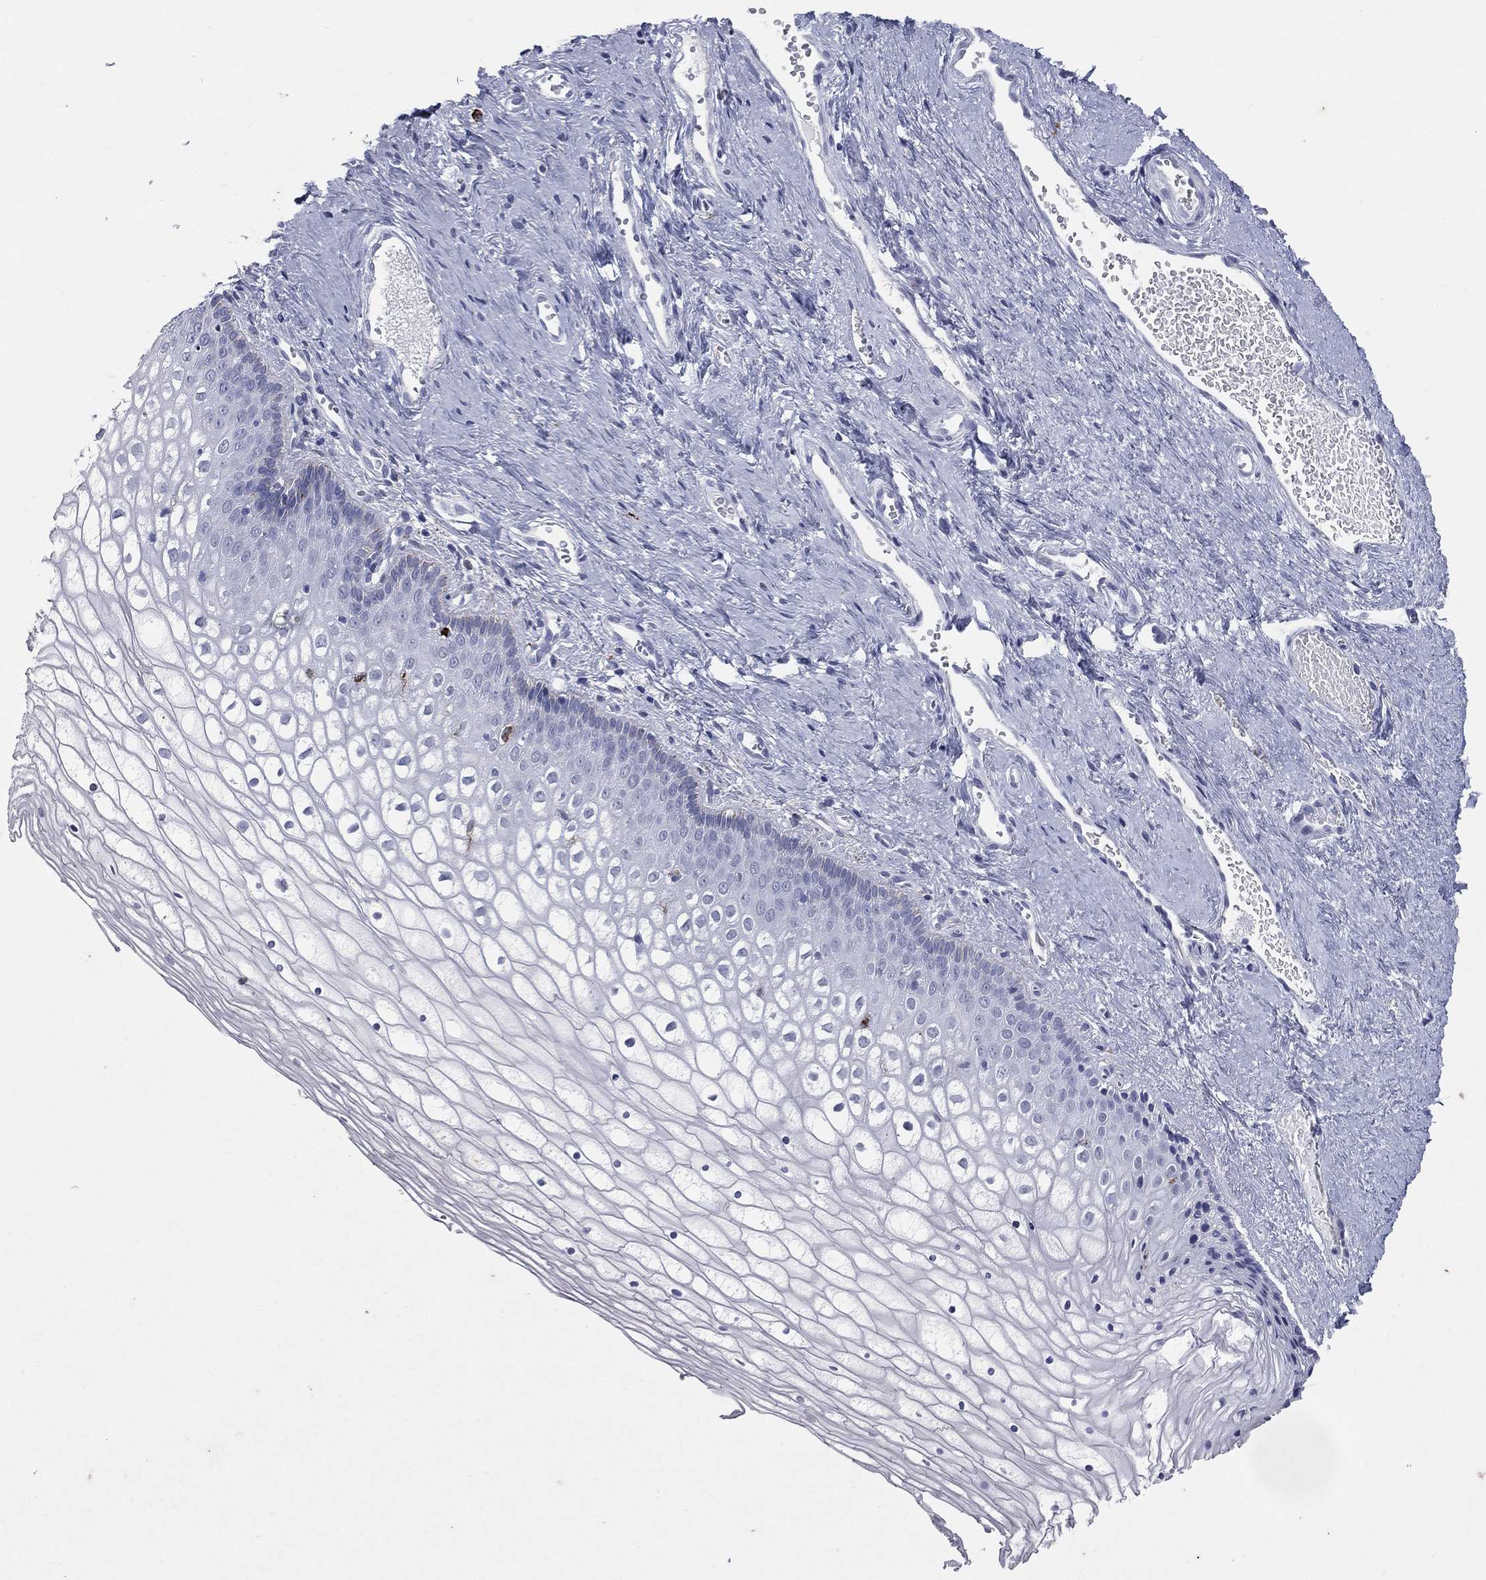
{"staining": {"intensity": "negative", "quantity": "none", "location": "none"}, "tissue": "vagina", "cell_type": "Squamous epithelial cells", "image_type": "normal", "snomed": [{"axis": "morphology", "description": "Normal tissue, NOS"}, {"axis": "topography", "description": "Vagina"}], "caption": "Photomicrograph shows no significant protein positivity in squamous epithelial cells of benign vagina. (Stains: DAB immunohistochemistry with hematoxylin counter stain, Microscopy: brightfield microscopy at high magnification).", "gene": "HLA", "patient": {"sex": "female", "age": 32}}